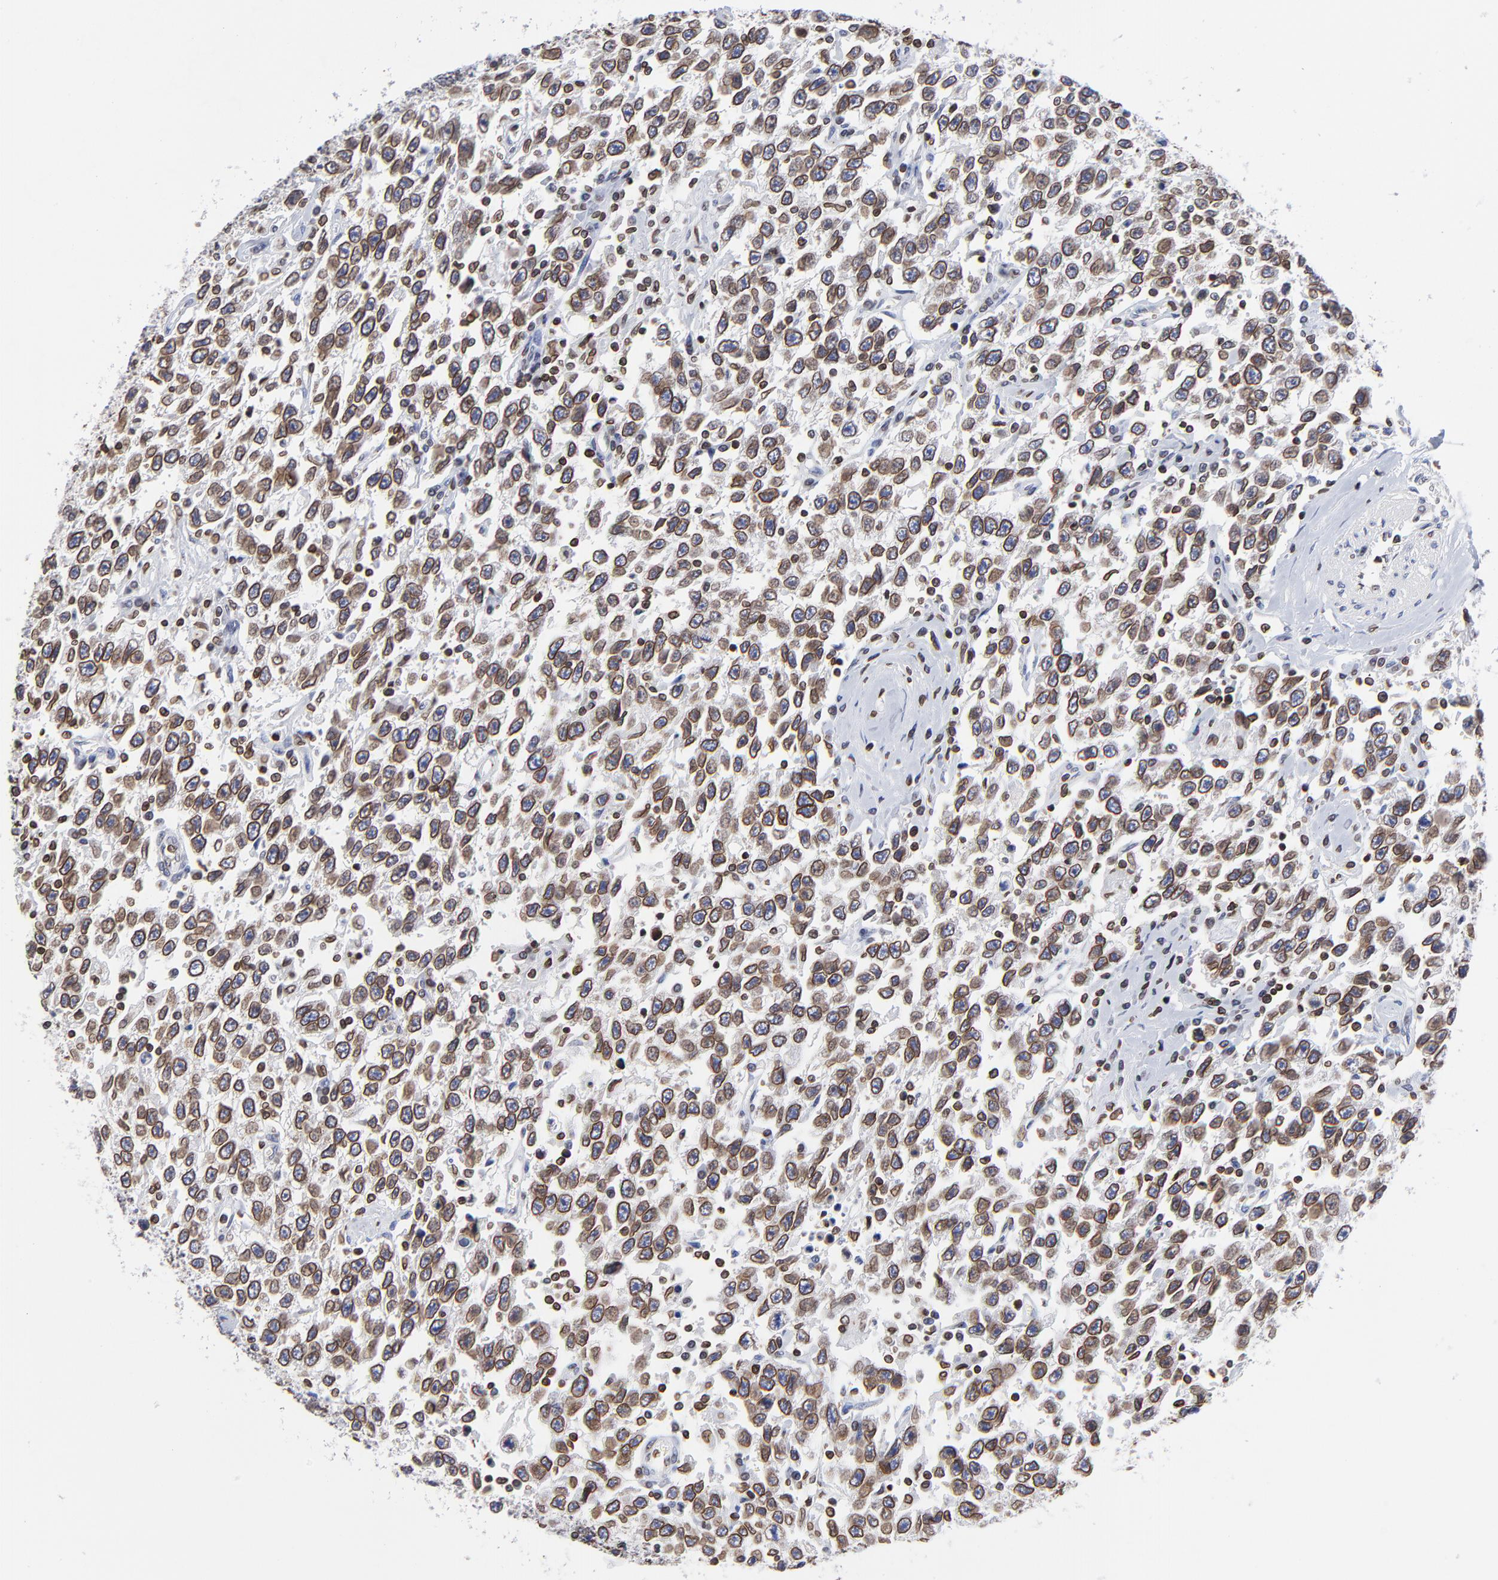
{"staining": {"intensity": "strong", "quantity": ">75%", "location": "cytoplasmic/membranous,nuclear"}, "tissue": "testis cancer", "cell_type": "Tumor cells", "image_type": "cancer", "snomed": [{"axis": "morphology", "description": "Seminoma, NOS"}, {"axis": "topography", "description": "Testis"}], "caption": "A micrograph of testis cancer stained for a protein exhibits strong cytoplasmic/membranous and nuclear brown staining in tumor cells. (Stains: DAB in brown, nuclei in blue, Microscopy: brightfield microscopy at high magnification).", "gene": "THAP7", "patient": {"sex": "male", "age": 41}}